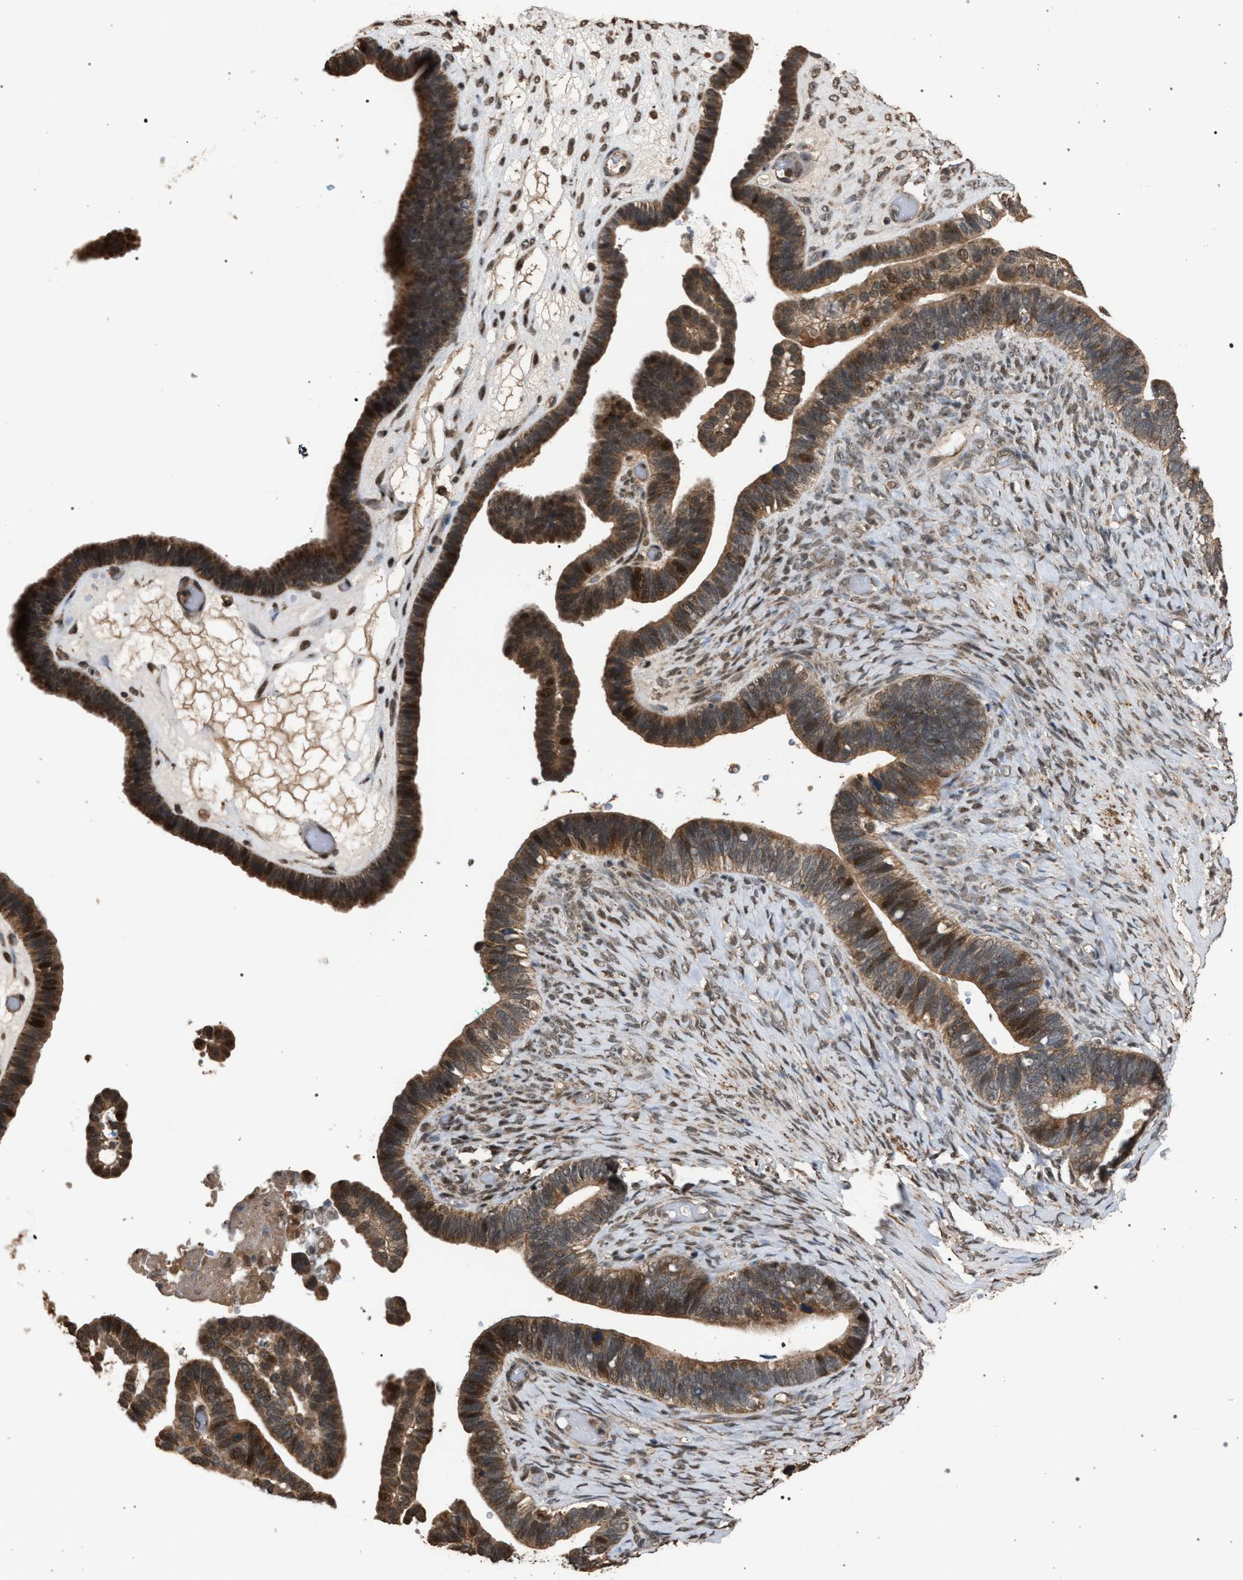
{"staining": {"intensity": "moderate", "quantity": ">75%", "location": "cytoplasmic/membranous"}, "tissue": "ovarian cancer", "cell_type": "Tumor cells", "image_type": "cancer", "snomed": [{"axis": "morphology", "description": "Cystadenocarcinoma, serous, NOS"}, {"axis": "topography", "description": "Ovary"}], "caption": "This image shows immunohistochemistry (IHC) staining of human ovarian cancer, with medium moderate cytoplasmic/membranous positivity in approximately >75% of tumor cells.", "gene": "NAA35", "patient": {"sex": "female", "age": 56}}